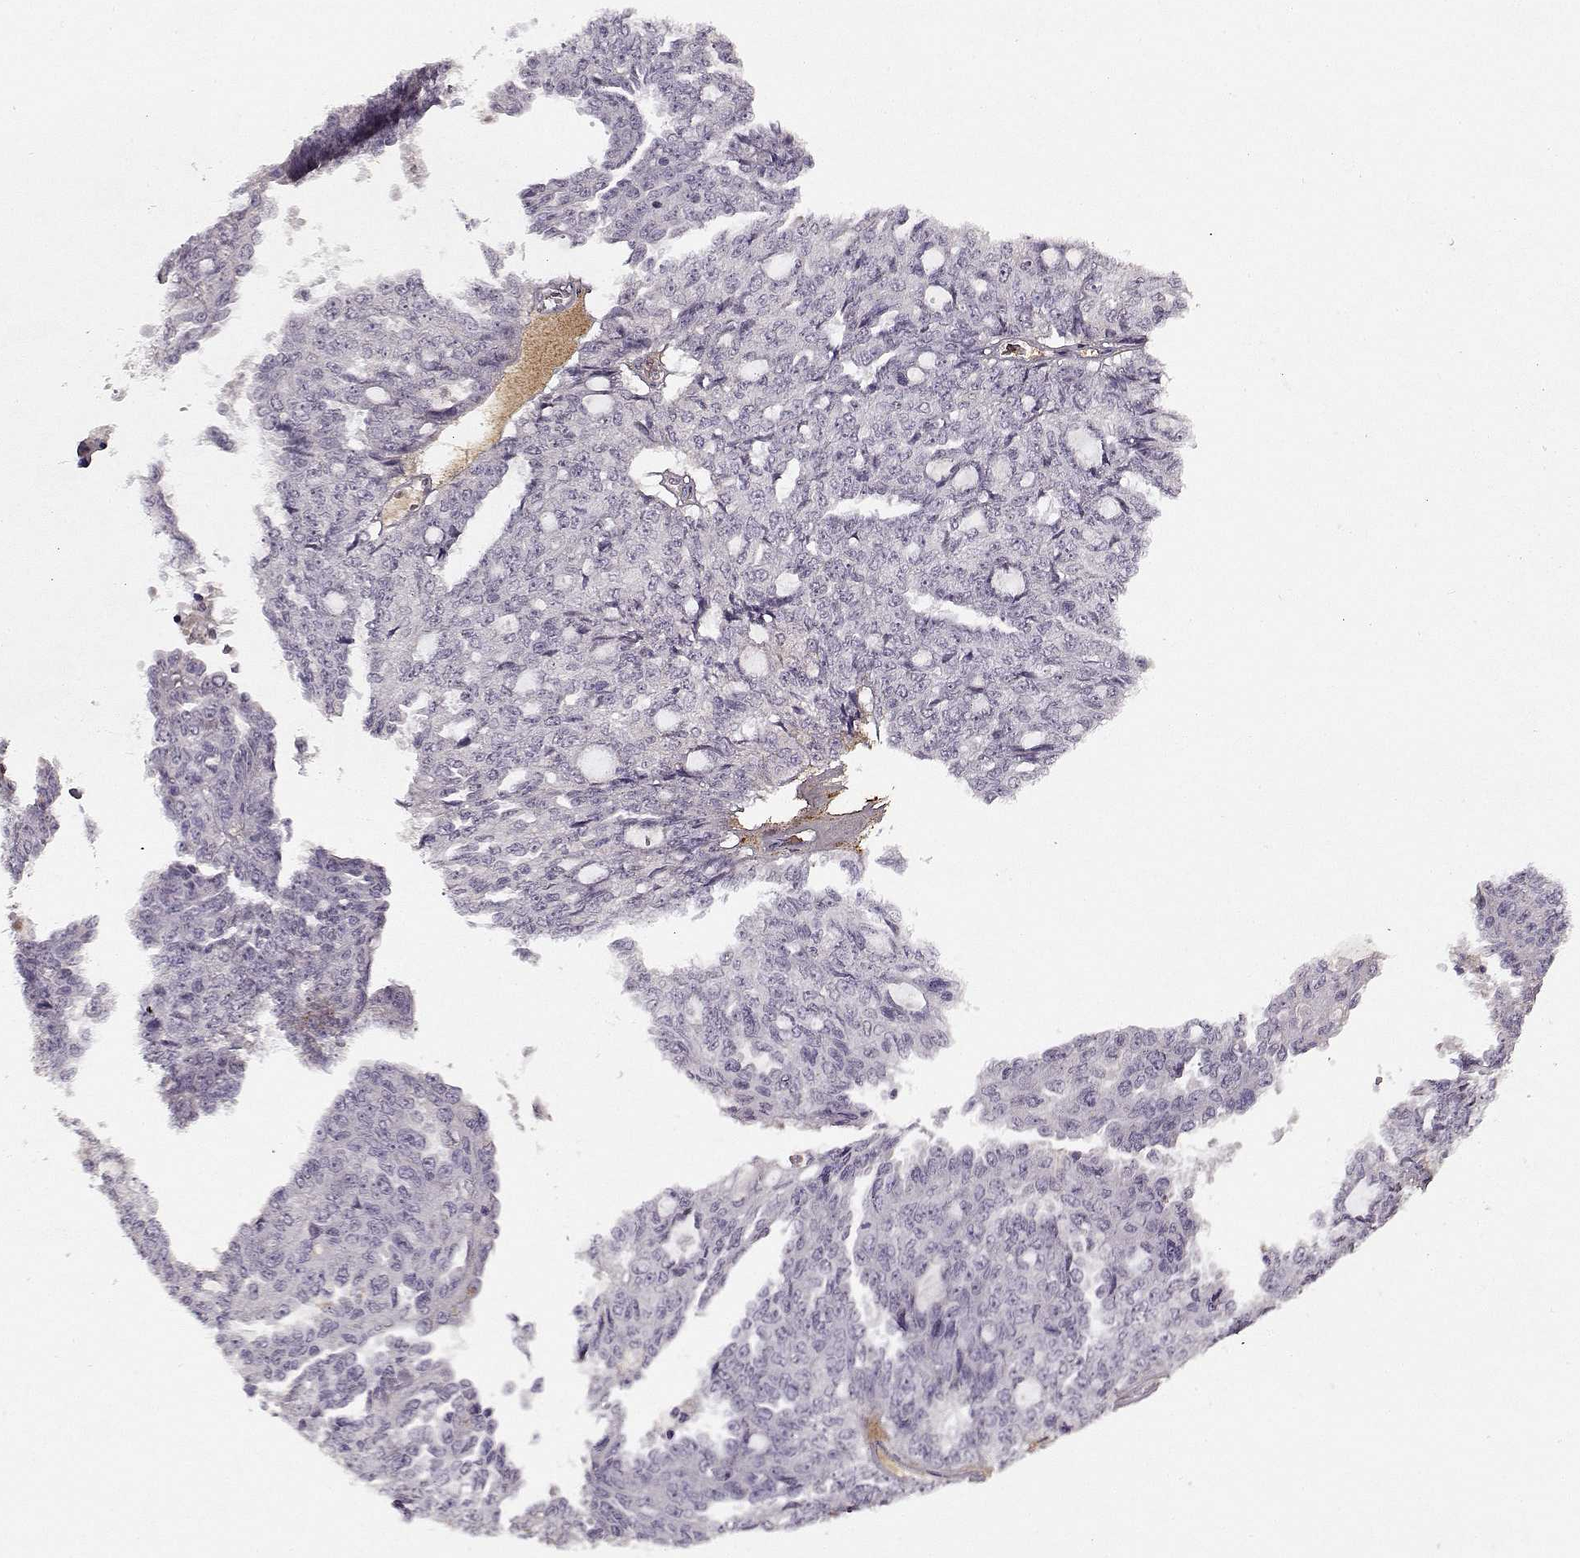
{"staining": {"intensity": "negative", "quantity": "none", "location": "none"}, "tissue": "ovarian cancer", "cell_type": "Tumor cells", "image_type": "cancer", "snomed": [{"axis": "morphology", "description": "Cystadenocarcinoma, serous, NOS"}, {"axis": "topography", "description": "Ovary"}], "caption": "Tumor cells are negative for brown protein staining in ovarian cancer (serous cystadenocarcinoma).", "gene": "LUM", "patient": {"sex": "female", "age": 71}}